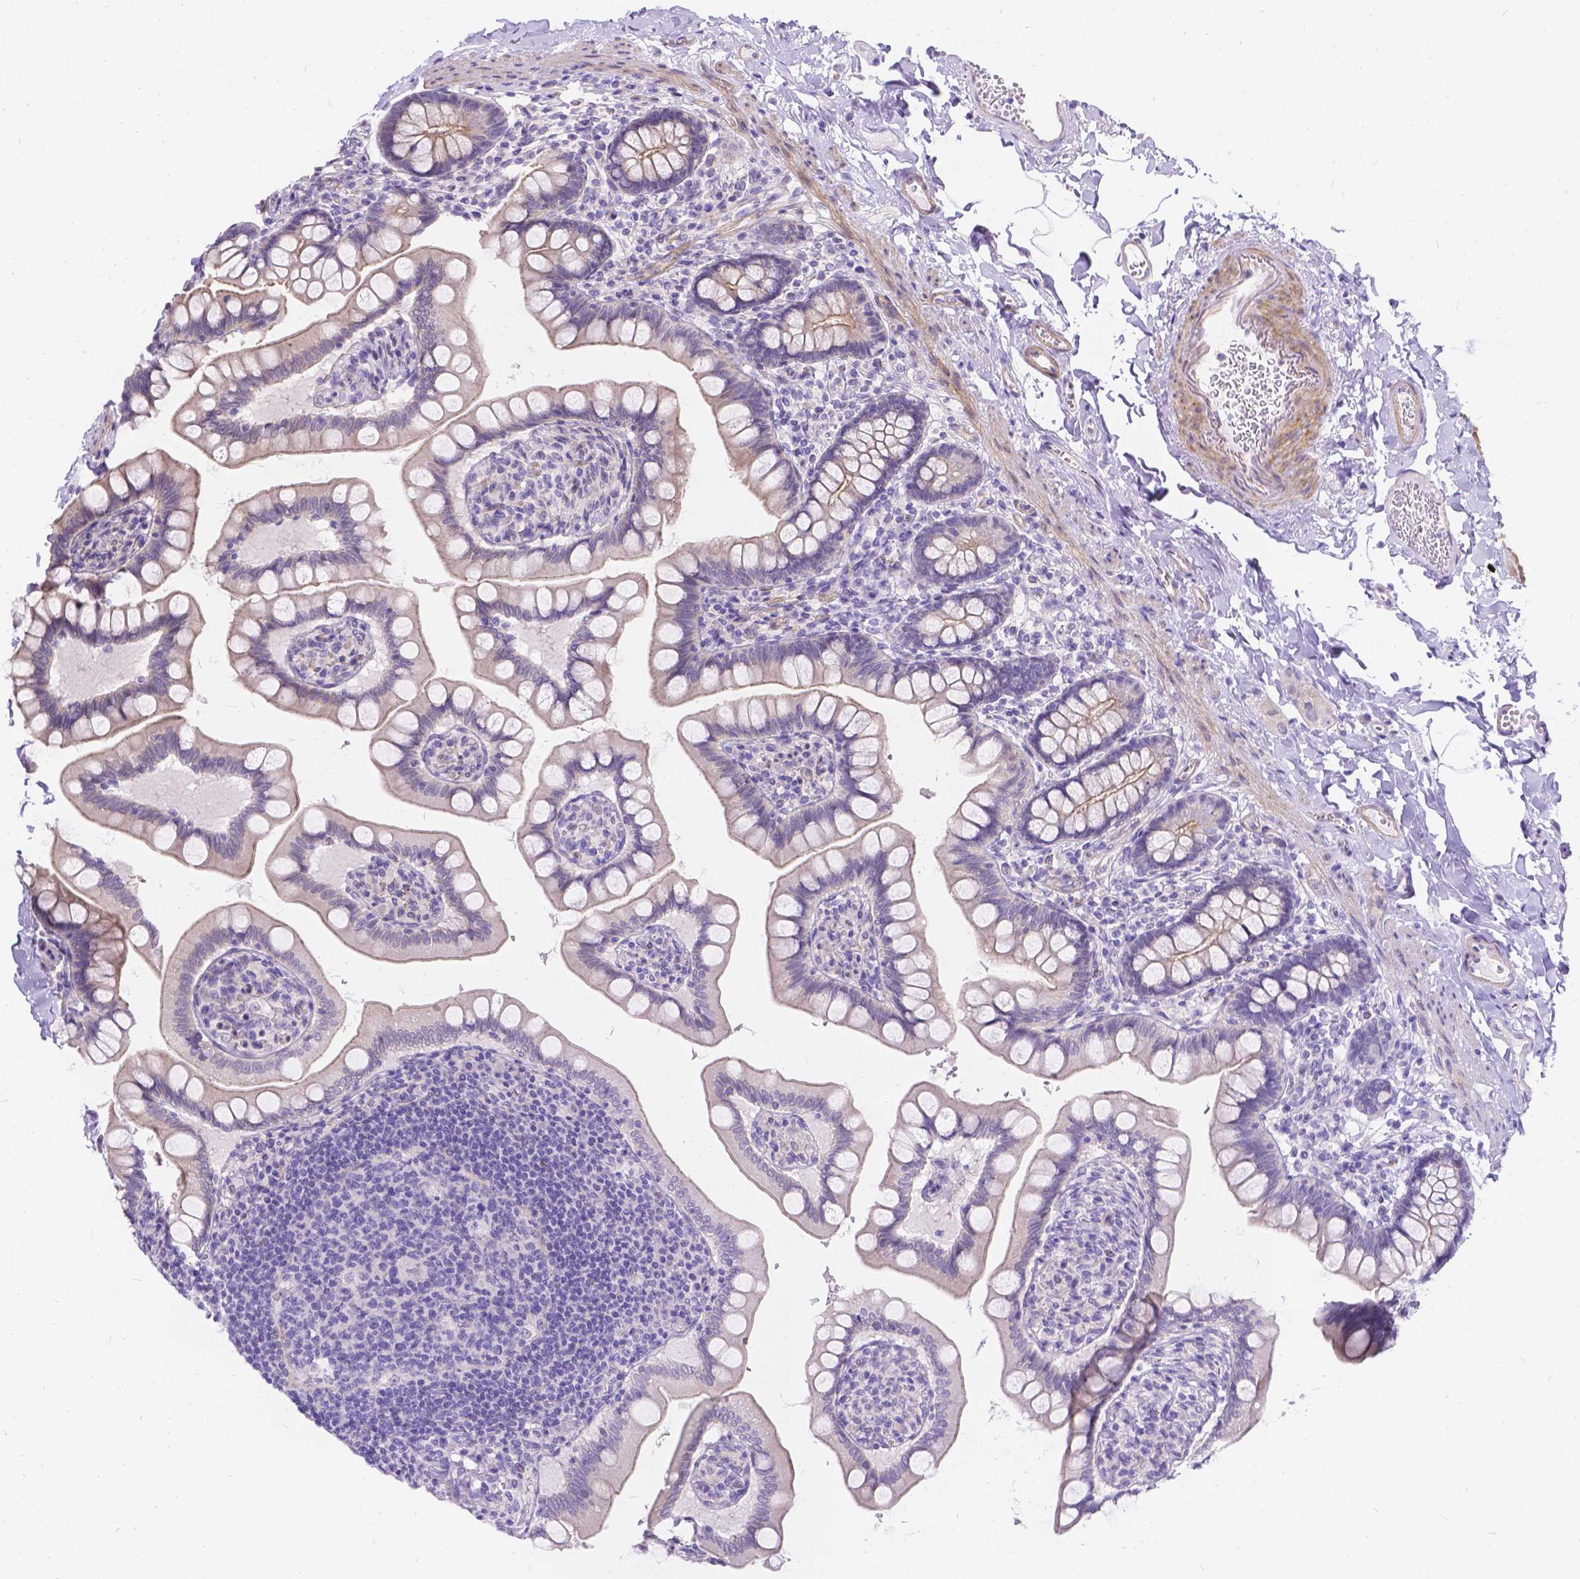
{"staining": {"intensity": "negative", "quantity": "none", "location": "none"}, "tissue": "small intestine", "cell_type": "Glandular cells", "image_type": "normal", "snomed": [{"axis": "morphology", "description": "Normal tissue, NOS"}, {"axis": "topography", "description": "Small intestine"}], "caption": "Small intestine was stained to show a protein in brown. There is no significant positivity in glandular cells. Brightfield microscopy of immunohistochemistry (IHC) stained with DAB (brown) and hematoxylin (blue), captured at high magnification.", "gene": "PALS1", "patient": {"sex": "female", "age": 56}}